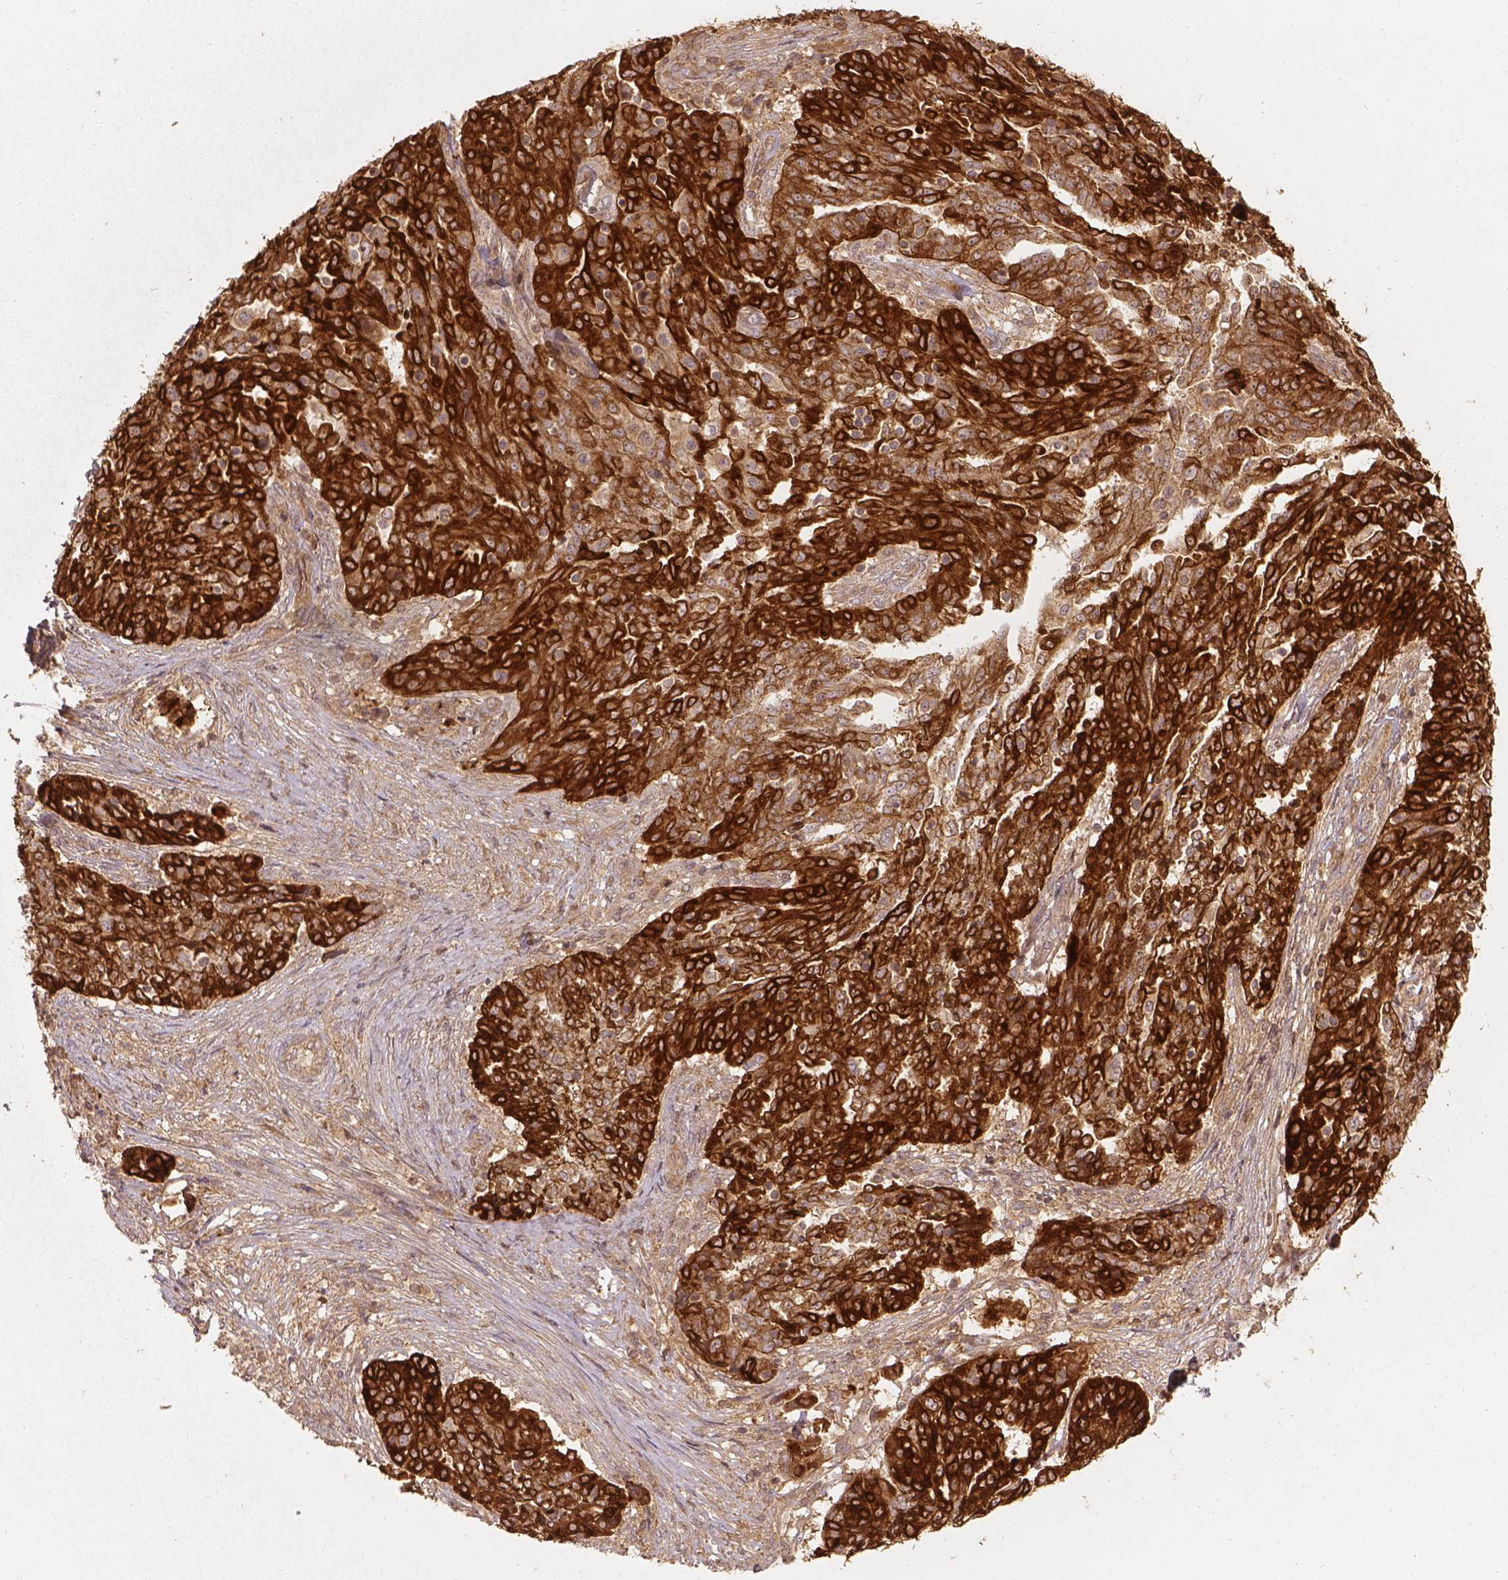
{"staining": {"intensity": "strong", "quantity": ">75%", "location": "cytoplasmic/membranous"}, "tissue": "ovarian cancer", "cell_type": "Tumor cells", "image_type": "cancer", "snomed": [{"axis": "morphology", "description": "Cystadenocarcinoma, serous, NOS"}, {"axis": "topography", "description": "Ovary"}], "caption": "Ovarian cancer was stained to show a protein in brown. There is high levels of strong cytoplasmic/membranous positivity in approximately >75% of tumor cells. The protein is shown in brown color, while the nuclei are stained blue.", "gene": "XPR1", "patient": {"sex": "female", "age": 67}}